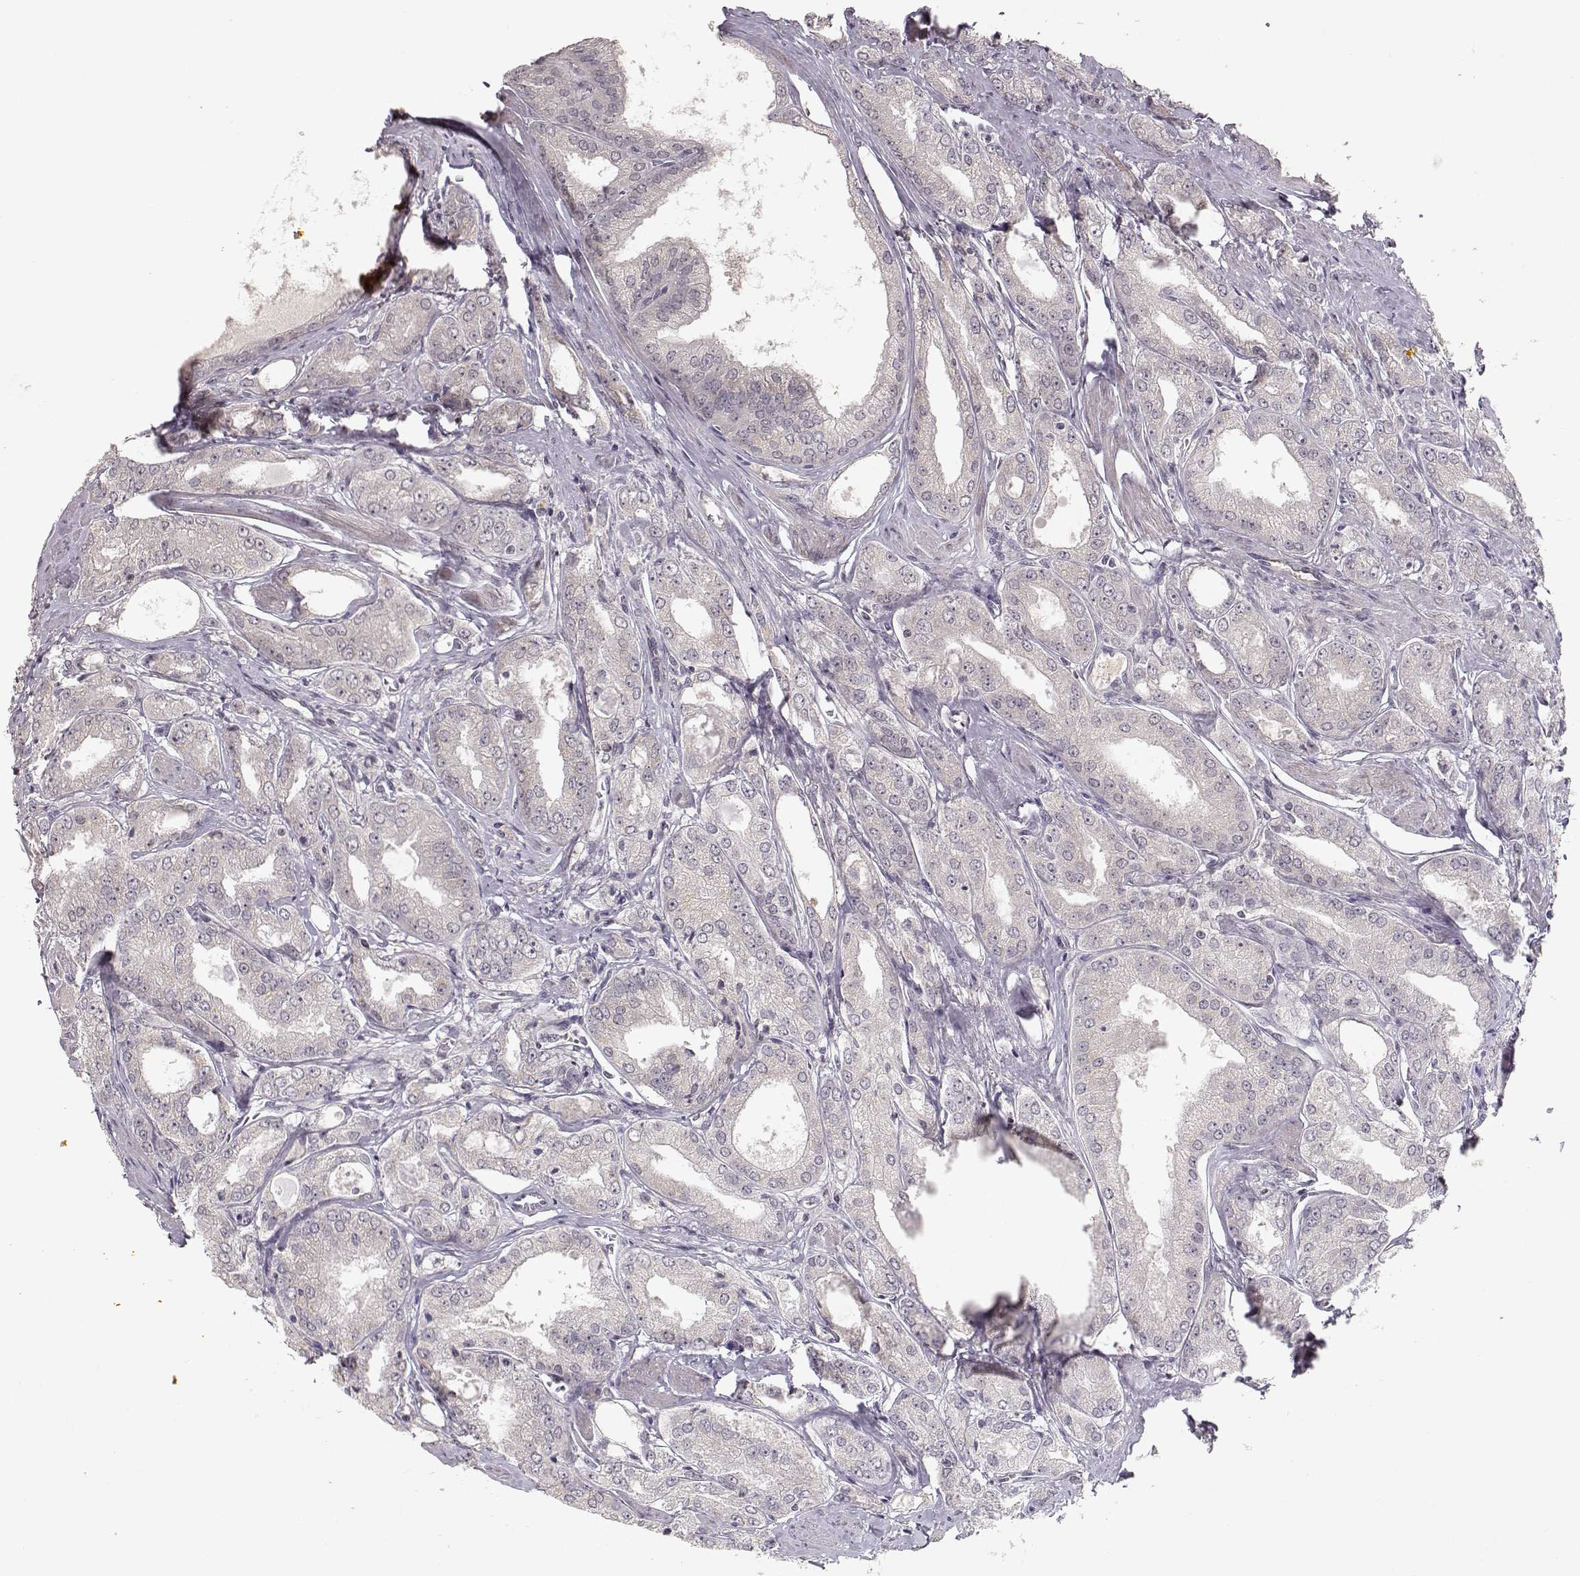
{"staining": {"intensity": "negative", "quantity": "none", "location": "none"}, "tissue": "prostate cancer", "cell_type": "Tumor cells", "image_type": "cancer", "snomed": [{"axis": "morphology", "description": "Adenocarcinoma, NOS"}, {"axis": "morphology", "description": "Adenocarcinoma, High grade"}, {"axis": "topography", "description": "Prostate"}], "caption": "There is no significant expression in tumor cells of prostate adenocarcinoma. (DAB immunohistochemistry (IHC) with hematoxylin counter stain).", "gene": "PNMT", "patient": {"sex": "male", "age": 70}}